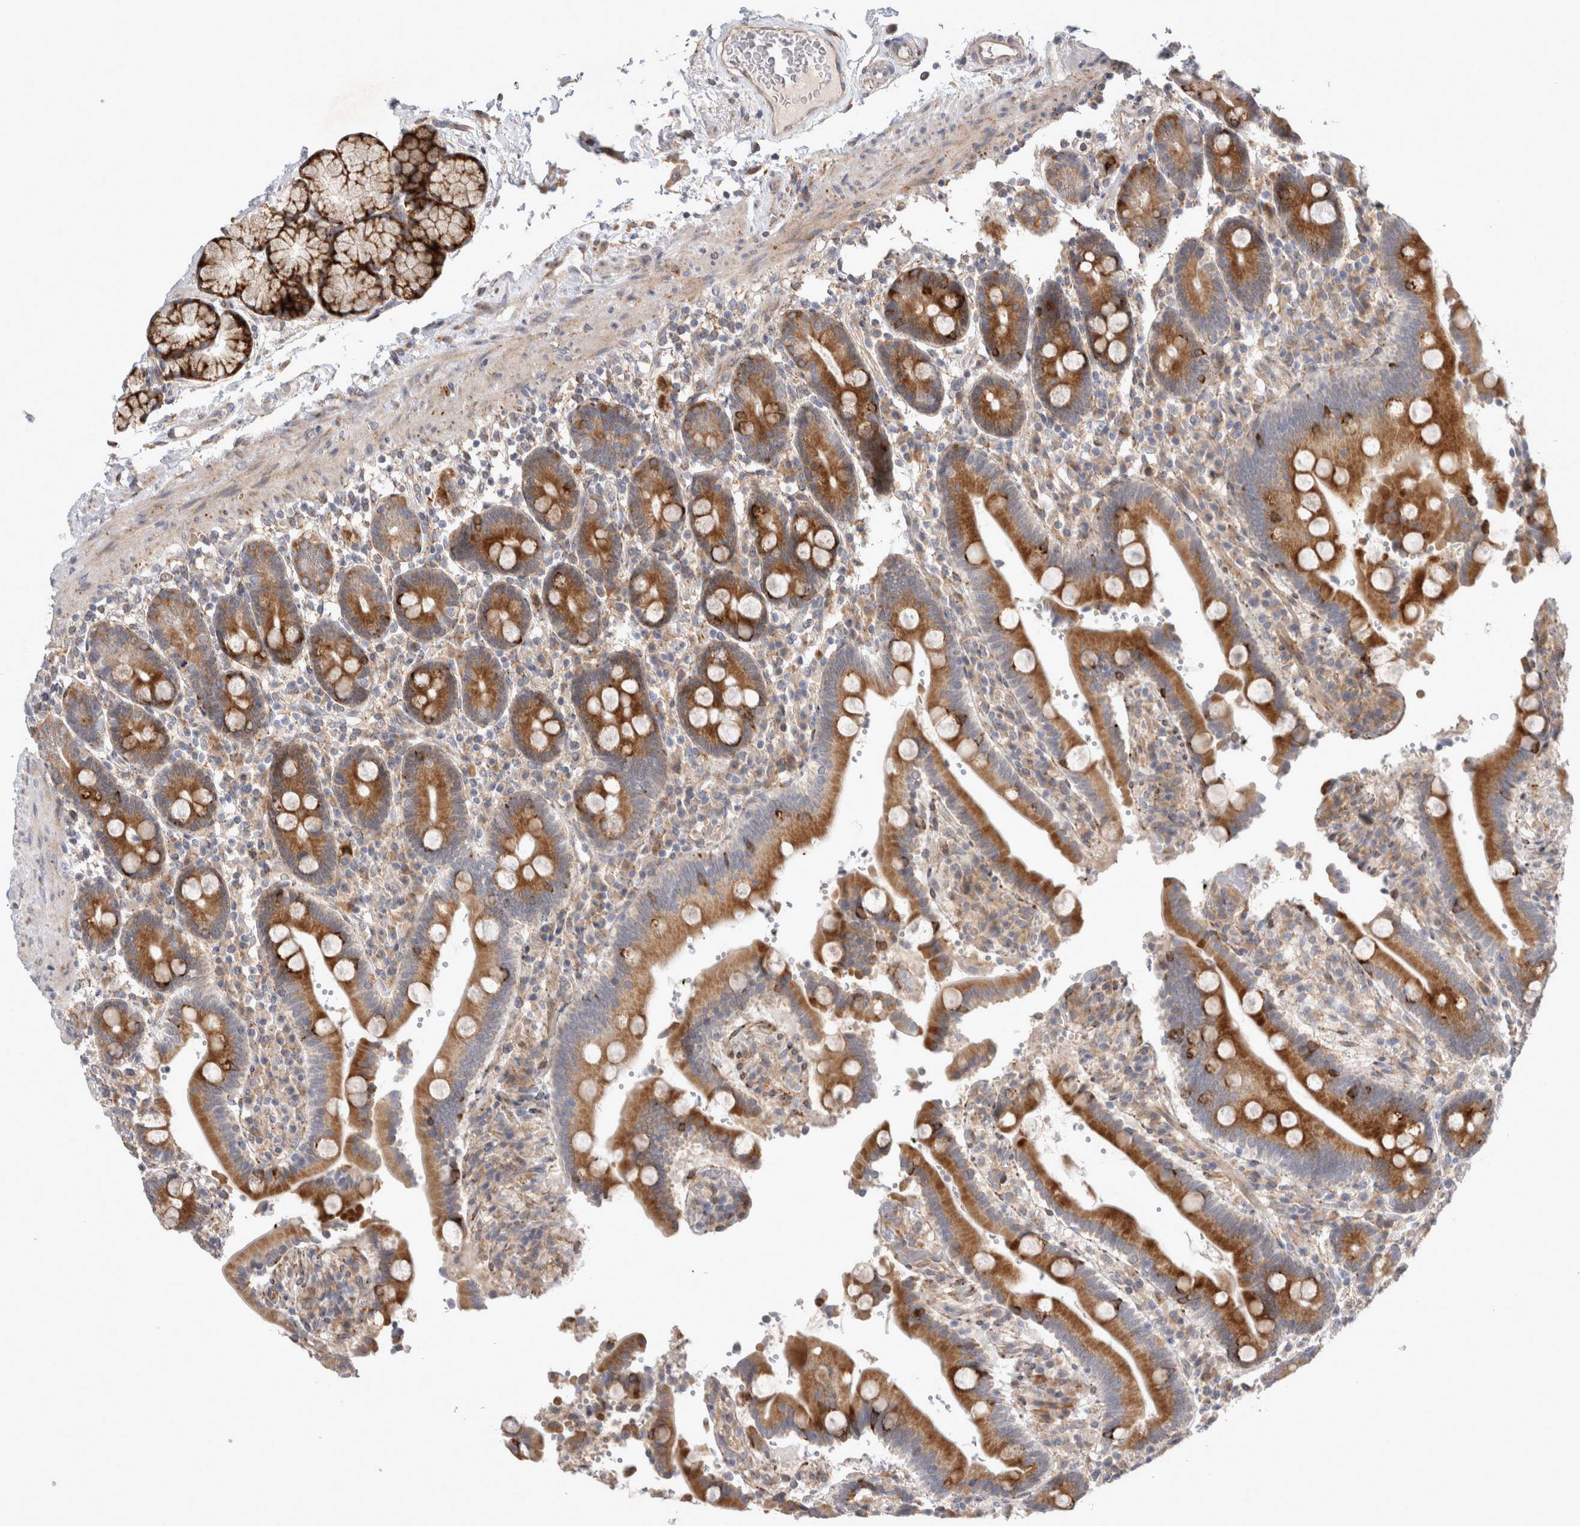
{"staining": {"intensity": "strong", "quantity": ">75%", "location": "cytoplasmic/membranous"}, "tissue": "duodenum", "cell_type": "Glandular cells", "image_type": "normal", "snomed": [{"axis": "morphology", "description": "Normal tissue, NOS"}, {"axis": "topography", "description": "Small intestine, NOS"}], "caption": "This photomicrograph demonstrates IHC staining of normal human duodenum, with high strong cytoplasmic/membranous staining in approximately >75% of glandular cells.", "gene": "TRMT9B", "patient": {"sex": "female", "age": 71}}